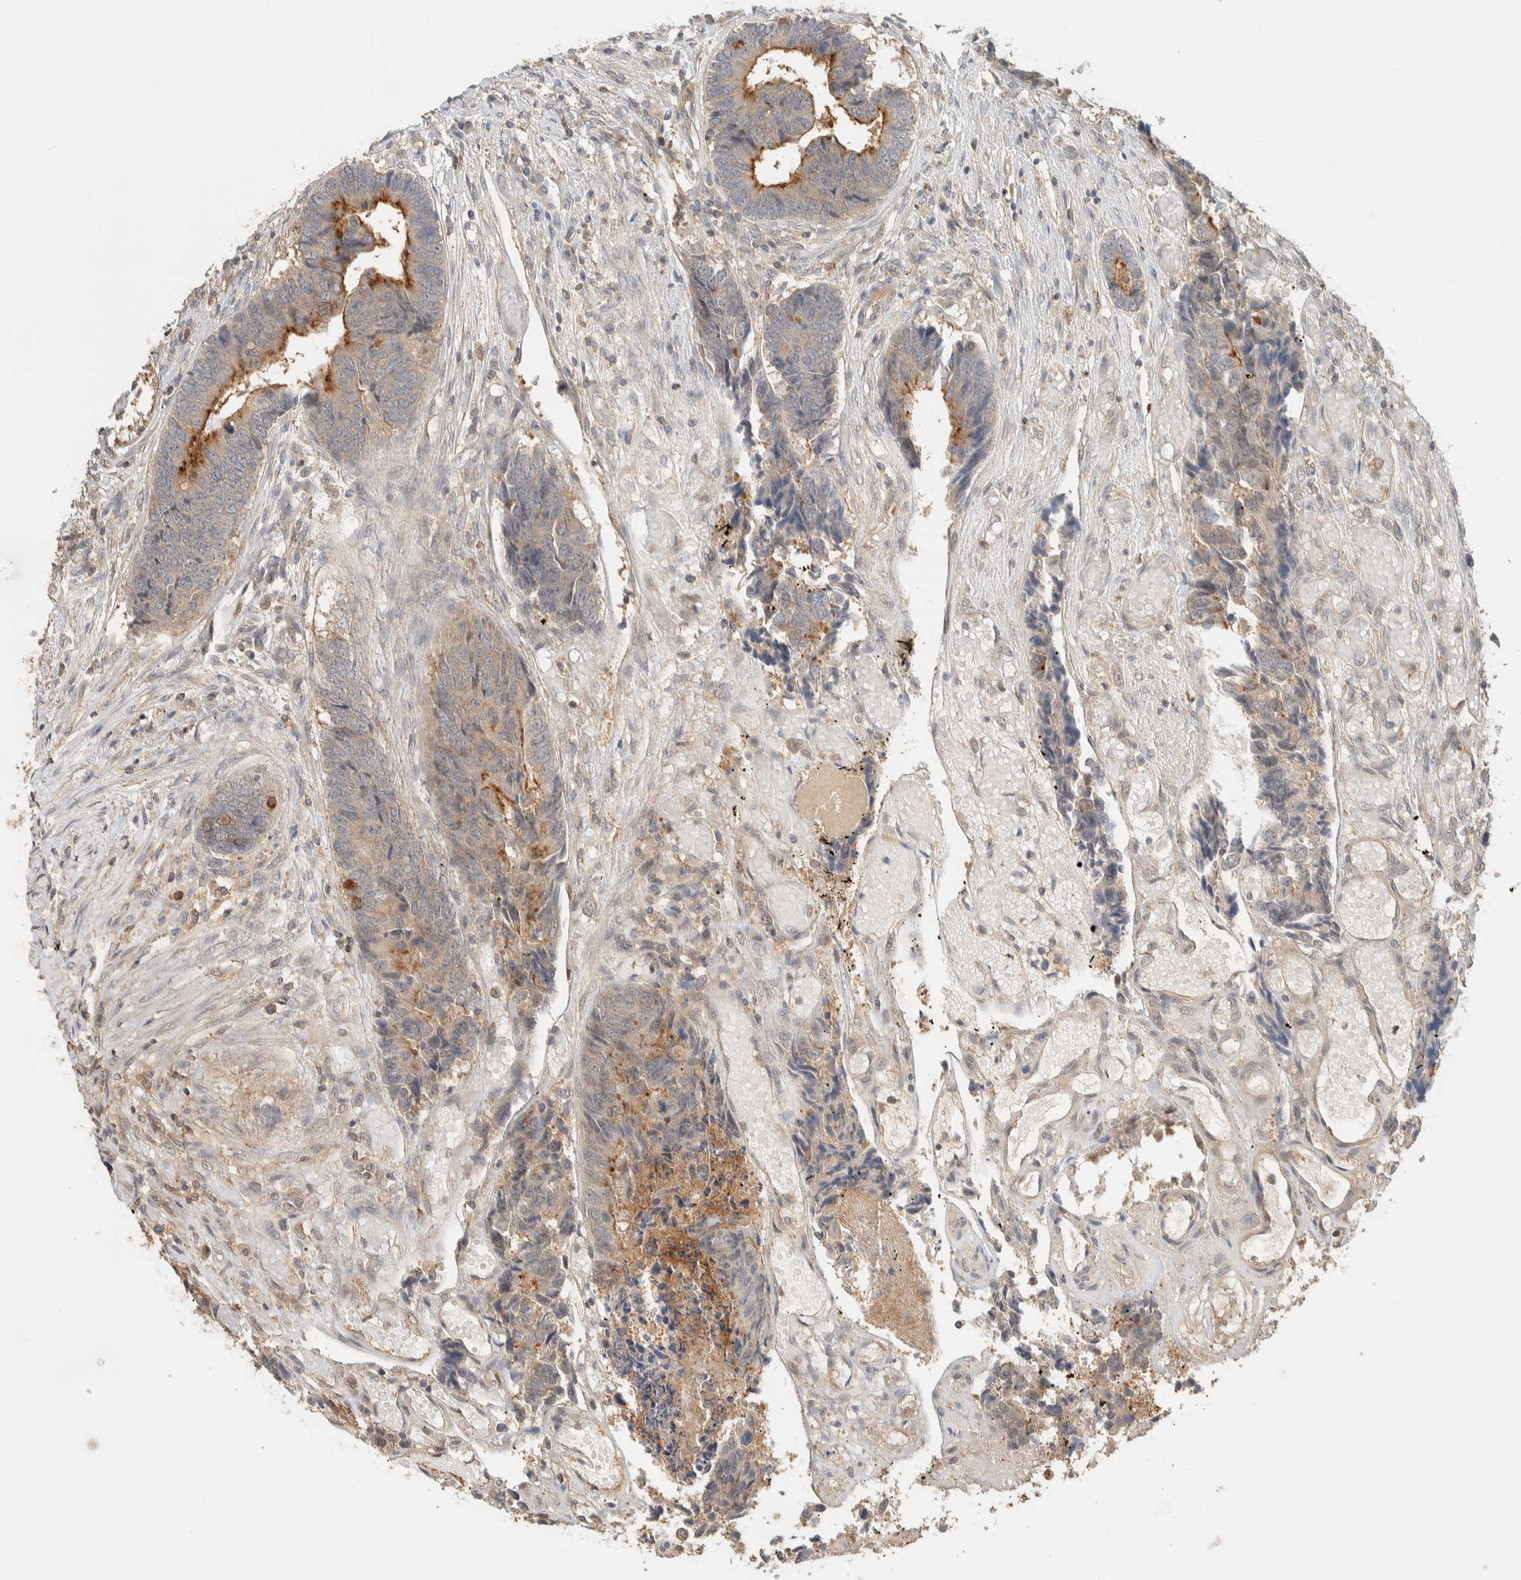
{"staining": {"intensity": "moderate", "quantity": ">75%", "location": "cytoplasmic/membranous"}, "tissue": "colorectal cancer", "cell_type": "Tumor cells", "image_type": "cancer", "snomed": [{"axis": "morphology", "description": "Adenocarcinoma, NOS"}, {"axis": "topography", "description": "Rectum"}], "caption": "Brown immunohistochemical staining in human colorectal cancer reveals moderate cytoplasmic/membranous positivity in about >75% of tumor cells.", "gene": "RAB11FIP1", "patient": {"sex": "male", "age": 84}}